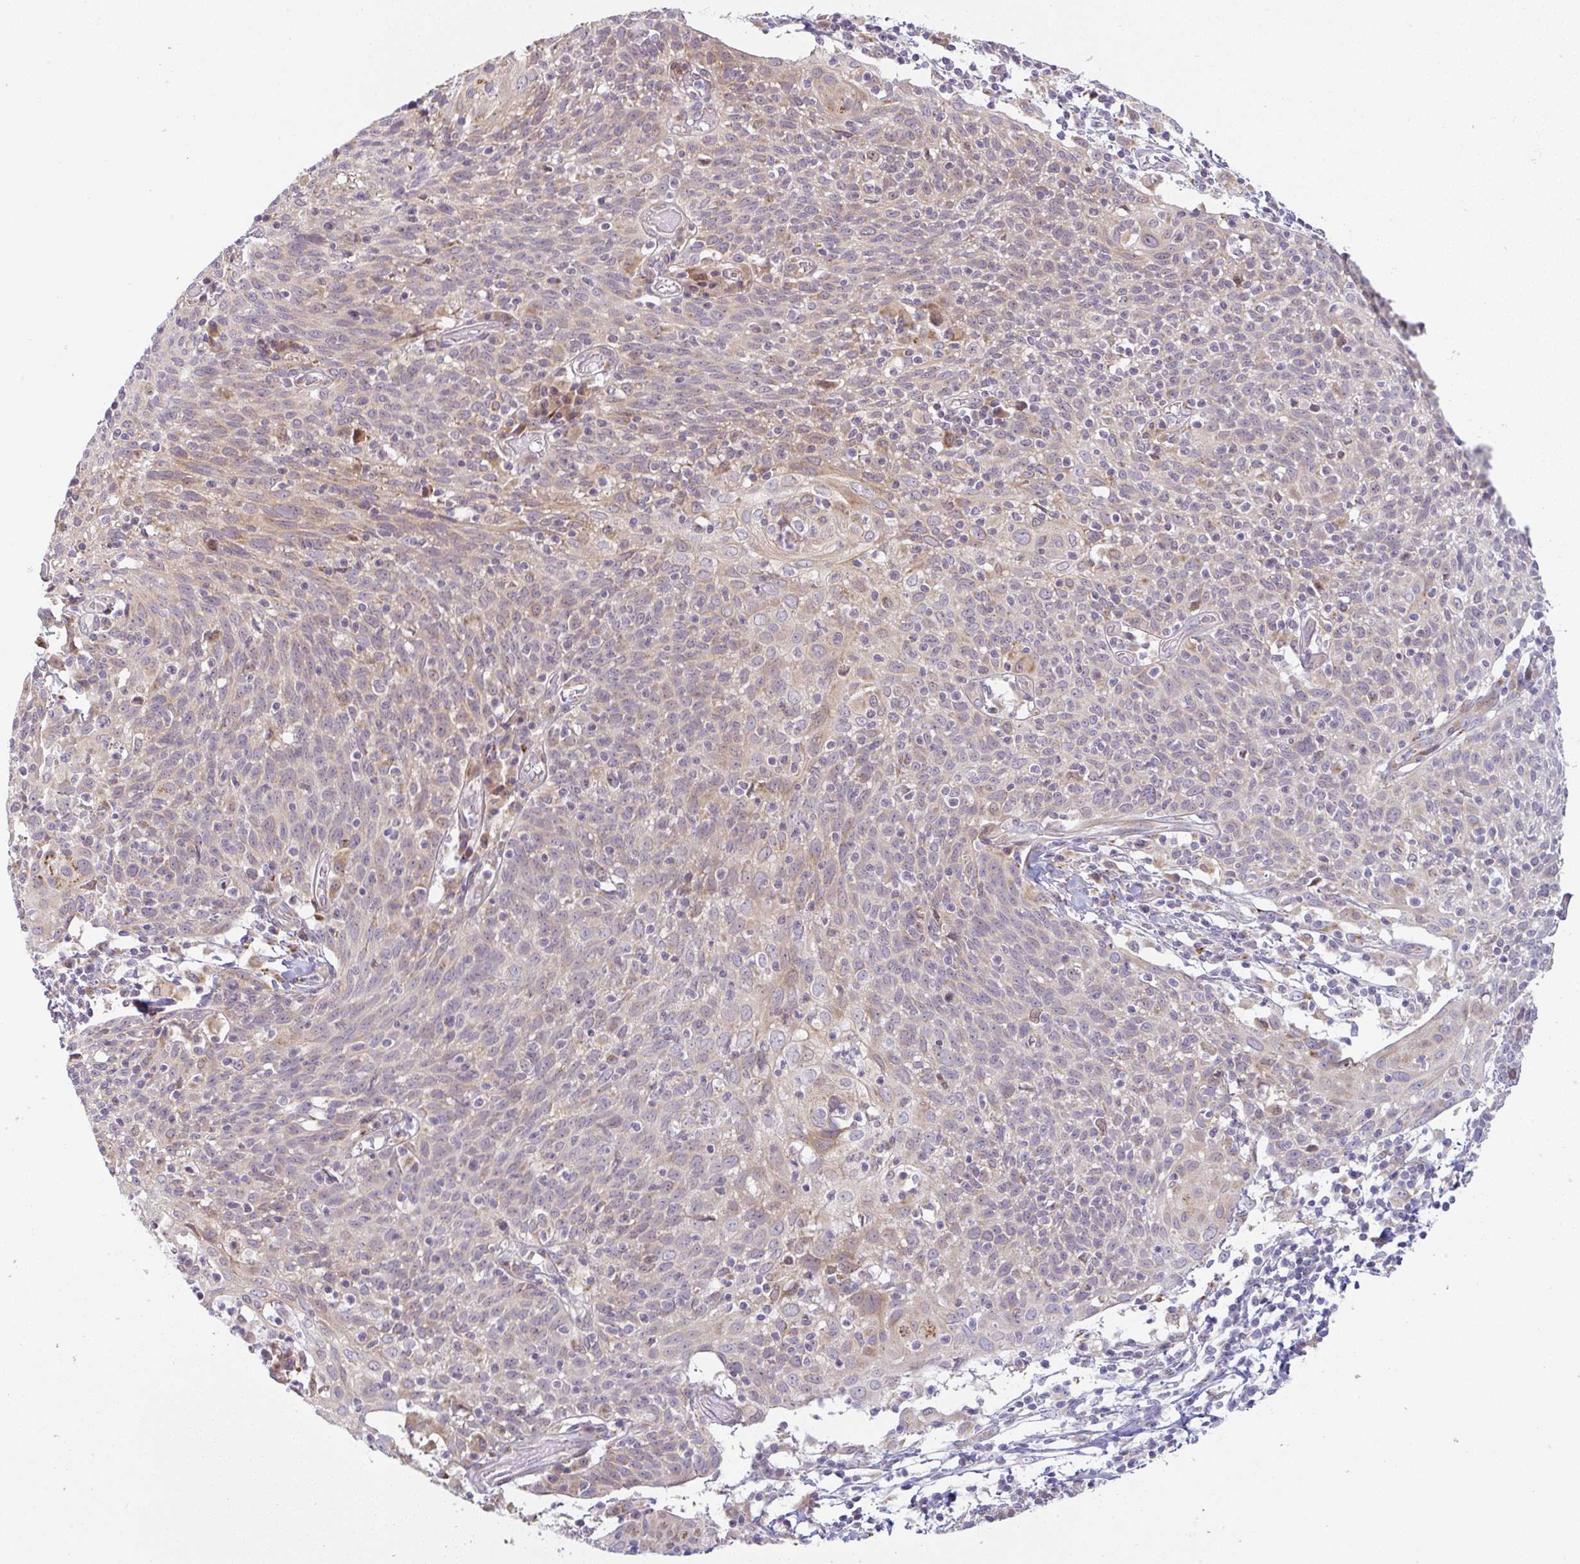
{"staining": {"intensity": "weak", "quantity": "25%-75%", "location": "cytoplasmic/membranous"}, "tissue": "cervical cancer", "cell_type": "Tumor cells", "image_type": "cancer", "snomed": [{"axis": "morphology", "description": "Squamous cell carcinoma, NOS"}, {"axis": "topography", "description": "Cervix"}], "caption": "Weak cytoplasmic/membranous expression is appreciated in about 25%-75% of tumor cells in cervical cancer (squamous cell carcinoma).", "gene": "MOB1A", "patient": {"sex": "female", "age": 52}}